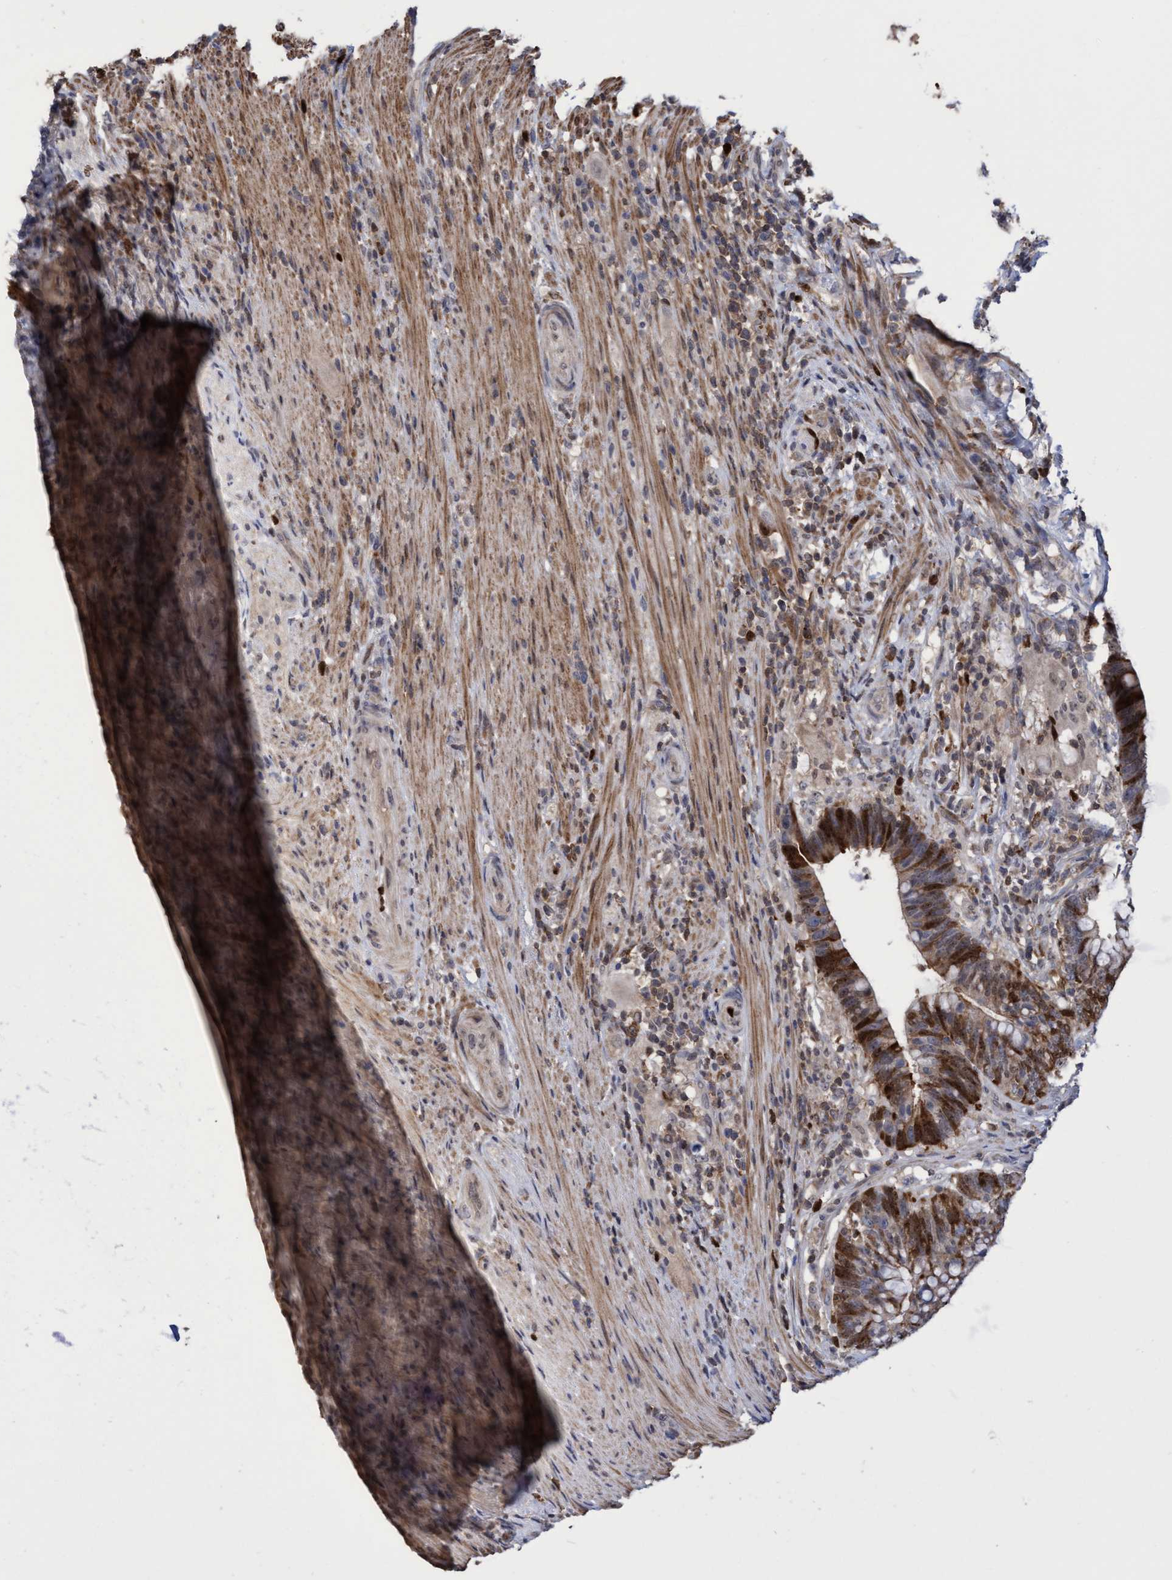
{"staining": {"intensity": "strong", "quantity": "25%-75%", "location": "cytoplasmic/membranous,nuclear"}, "tissue": "colorectal cancer", "cell_type": "Tumor cells", "image_type": "cancer", "snomed": [{"axis": "morphology", "description": "Adenocarcinoma, NOS"}, {"axis": "topography", "description": "Colon"}], "caption": "Immunohistochemical staining of colorectal cancer displays strong cytoplasmic/membranous and nuclear protein staining in approximately 25%-75% of tumor cells.", "gene": "SLBP", "patient": {"sex": "female", "age": 66}}